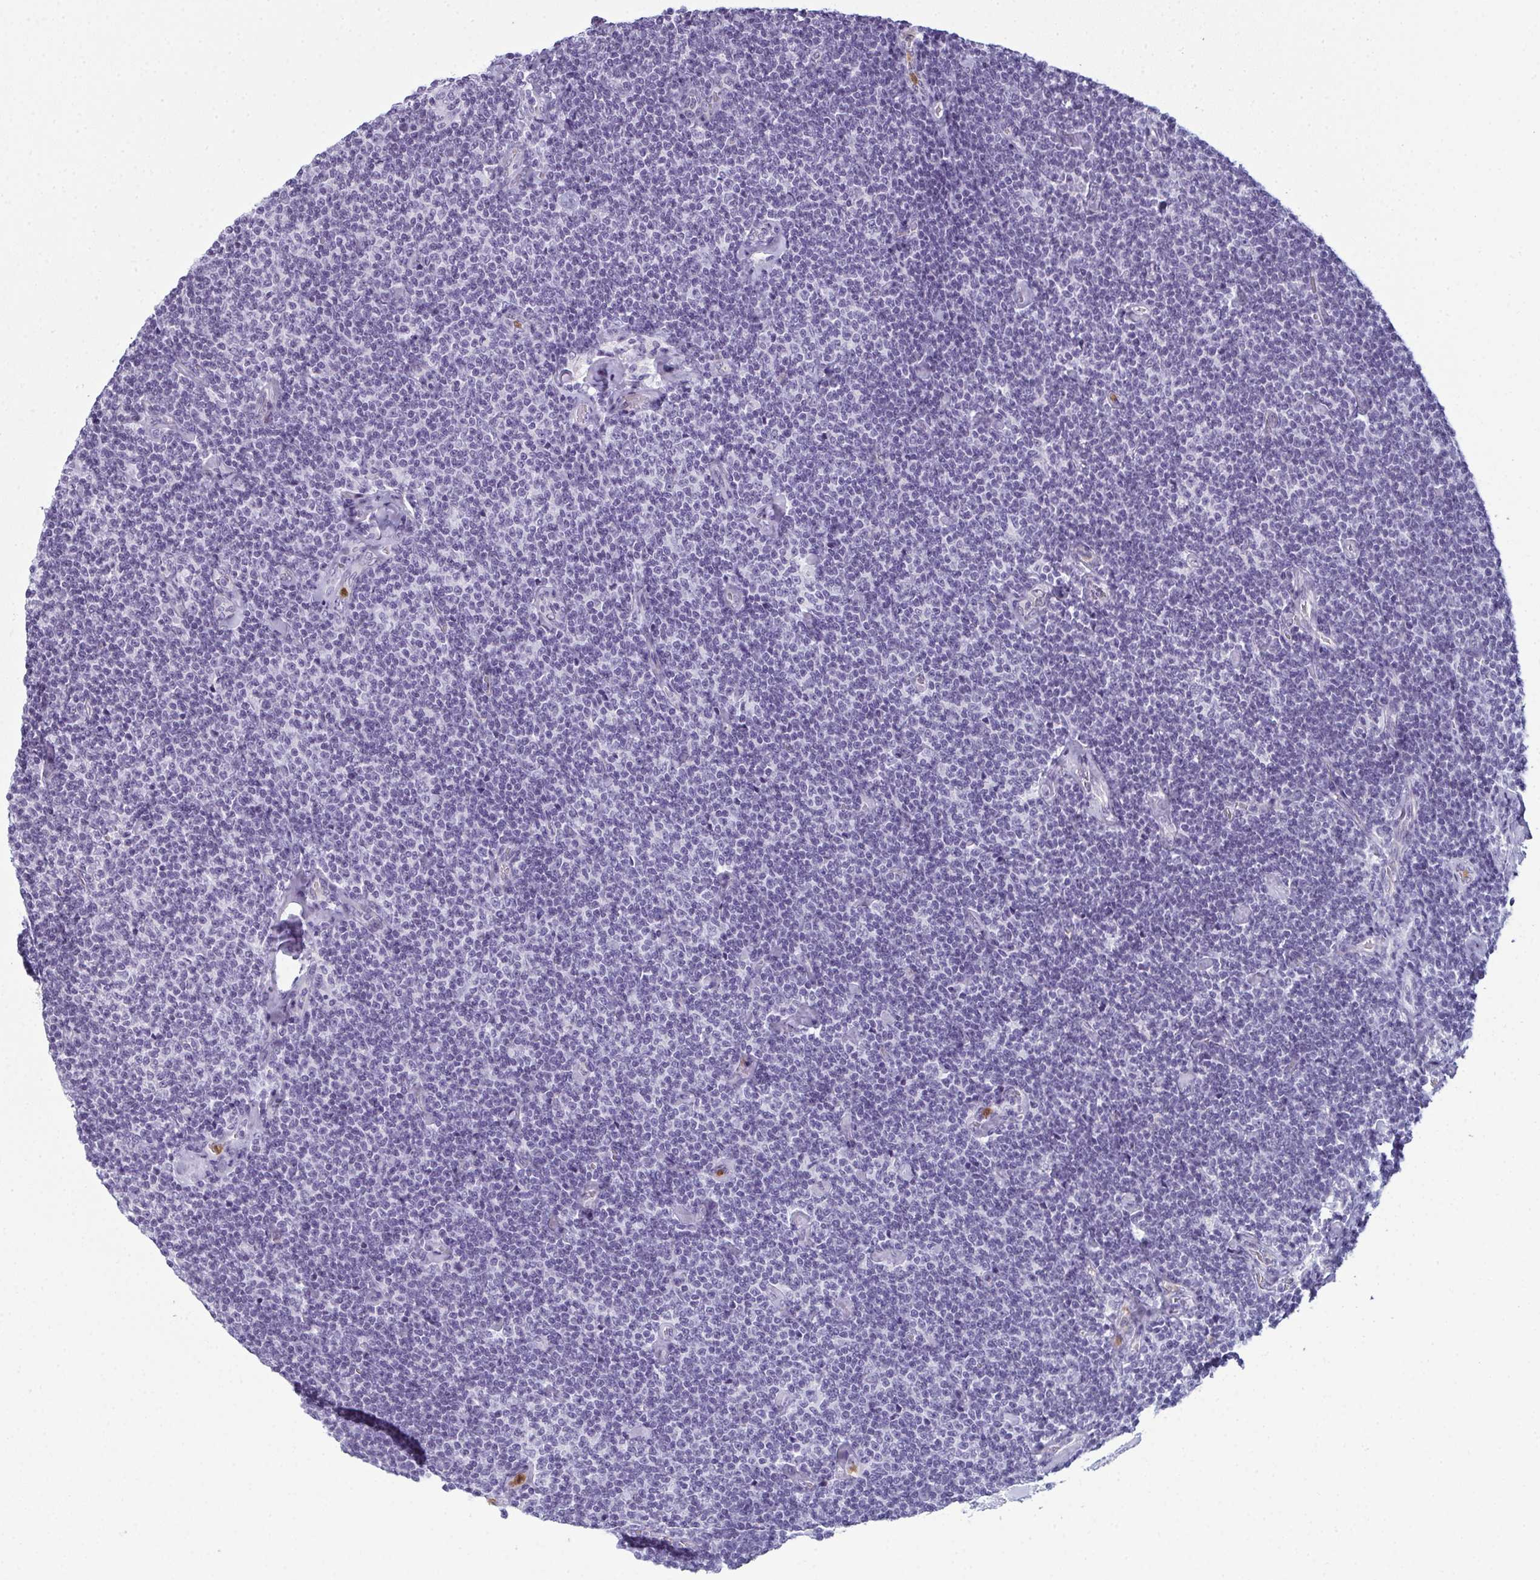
{"staining": {"intensity": "negative", "quantity": "none", "location": "none"}, "tissue": "lymphoma", "cell_type": "Tumor cells", "image_type": "cancer", "snomed": [{"axis": "morphology", "description": "Malignant lymphoma, non-Hodgkin's type, Low grade"}, {"axis": "topography", "description": "Lymph node"}], "caption": "Immunohistochemical staining of human lymphoma reveals no significant staining in tumor cells.", "gene": "CDA", "patient": {"sex": "male", "age": 81}}